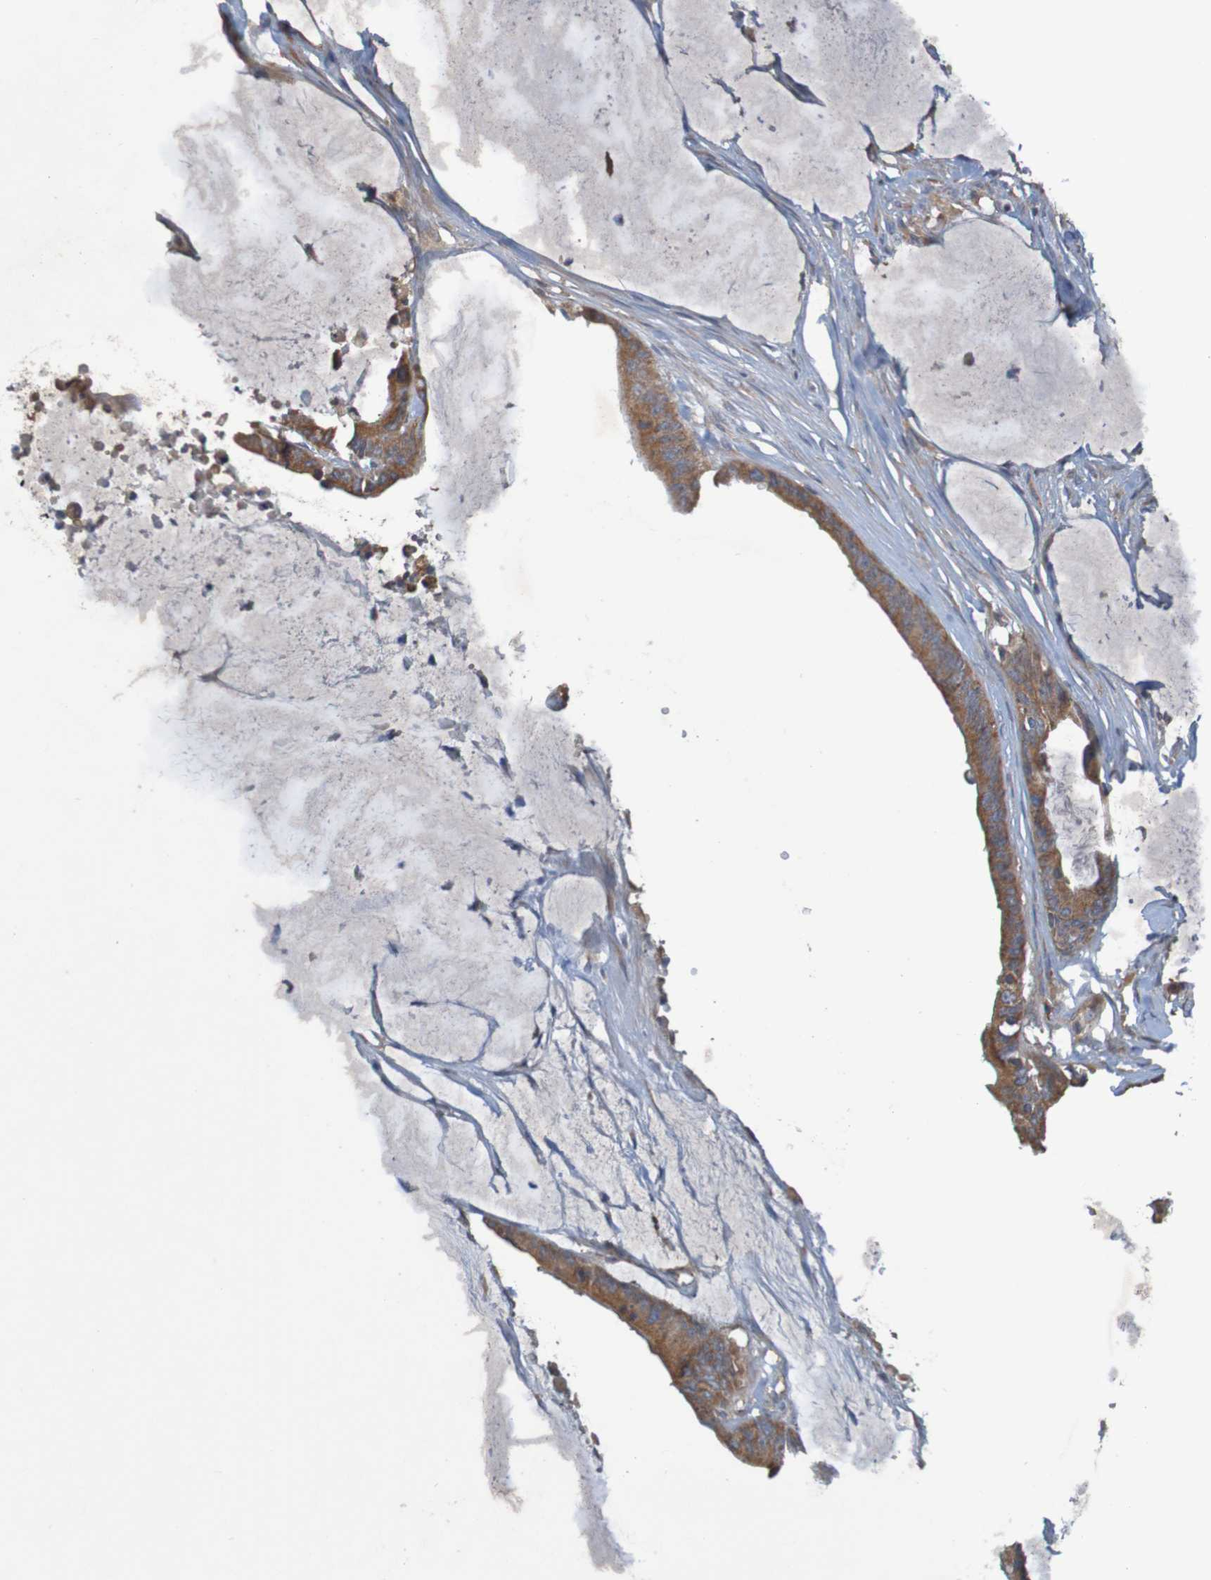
{"staining": {"intensity": "strong", "quantity": ">75%", "location": "cytoplasmic/membranous"}, "tissue": "colorectal cancer", "cell_type": "Tumor cells", "image_type": "cancer", "snomed": [{"axis": "morphology", "description": "Adenocarcinoma, NOS"}, {"axis": "topography", "description": "Rectum"}], "caption": "Colorectal cancer tissue reveals strong cytoplasmic/membranous positivity in approximately >75% of tumor cells, visualized by immunohistochemistry.", "gene": "DNAJC4", "patient": {"sex": "female", "age": 66}}